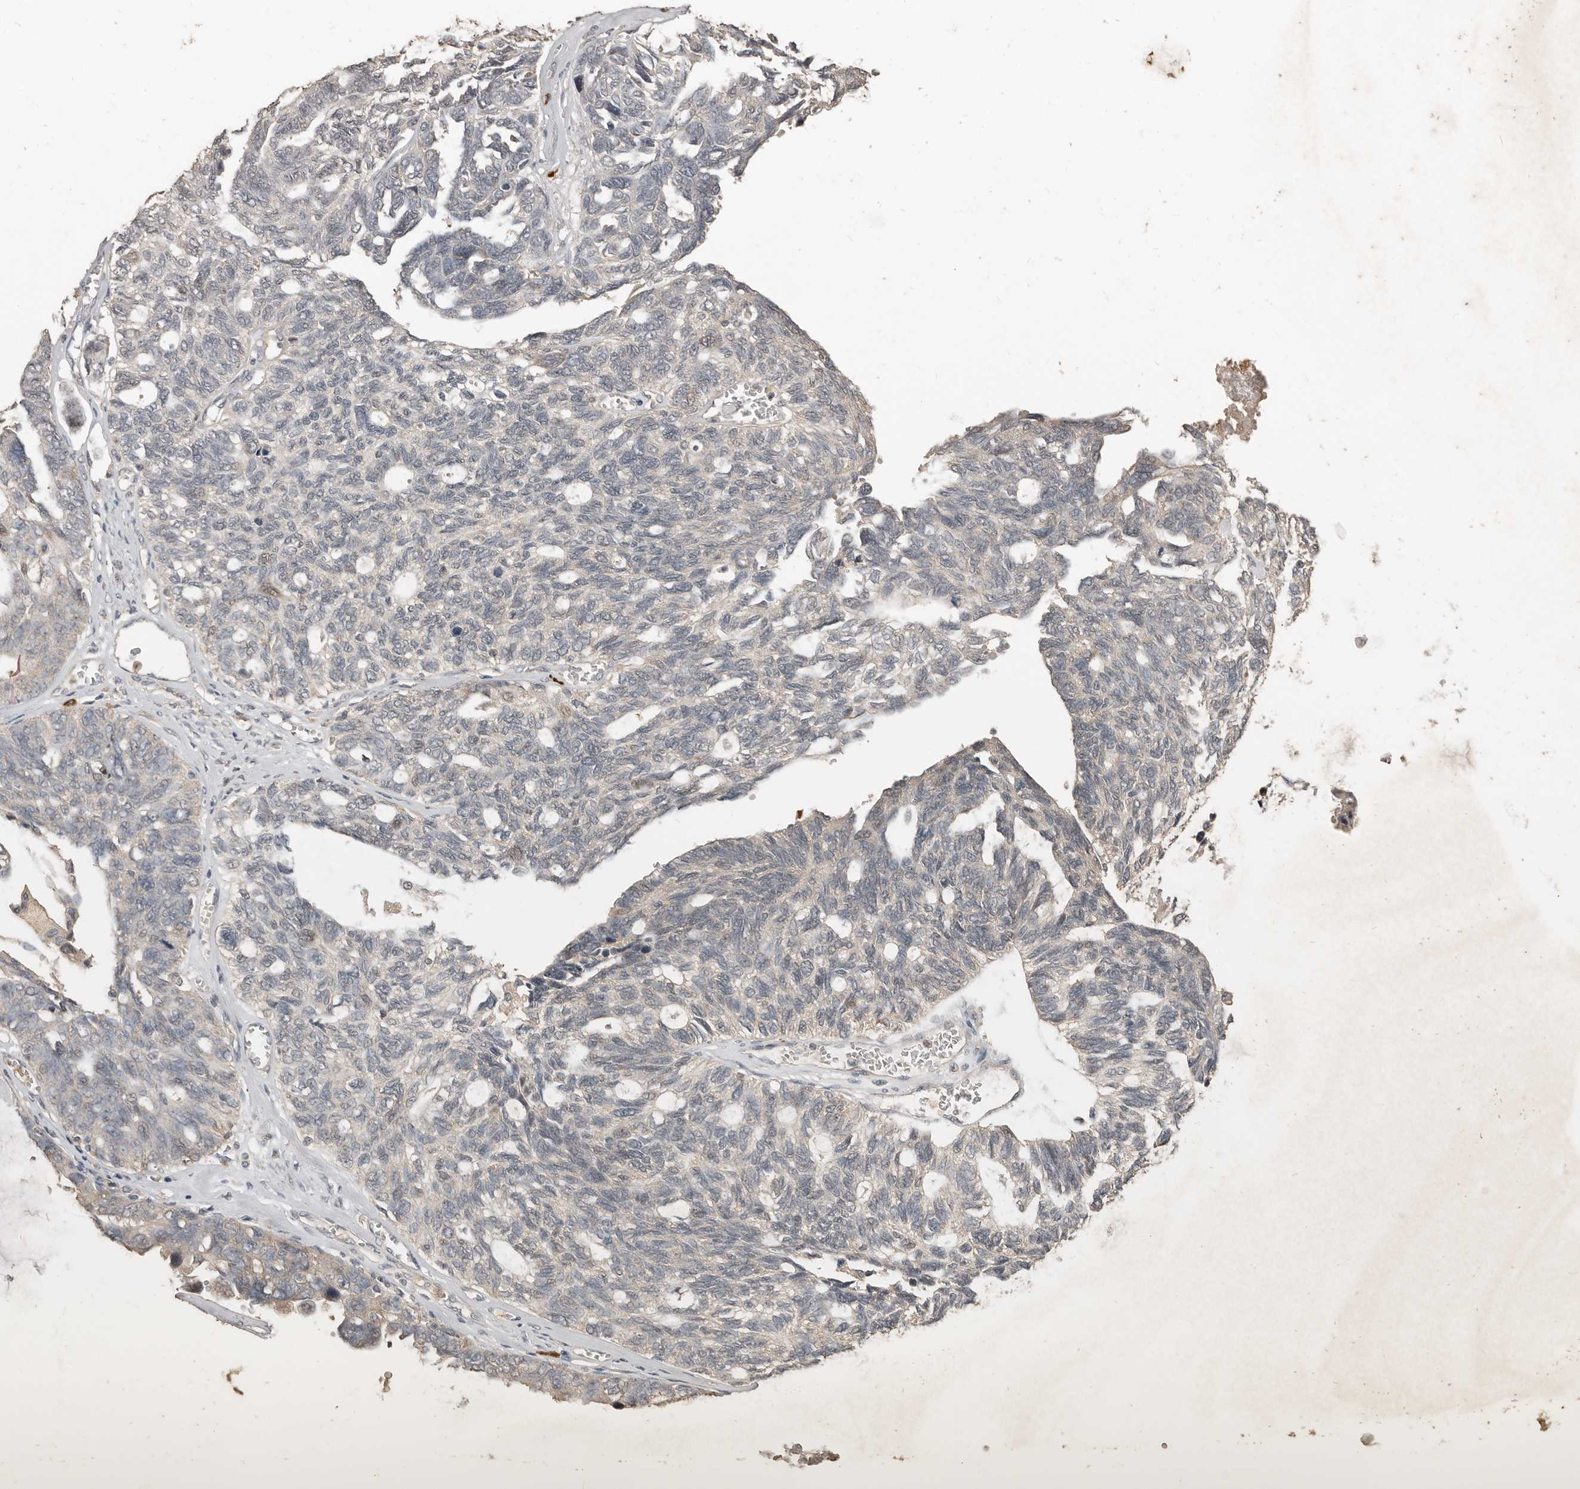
{"staining": {"intensity": "negative", "quantity": "none", "location": "none"}, "tissue": "ovarian cancer", "cell_type": "Tumor cells", "image_type": "cancer", "snomed": [{"axis": "morphology", "description": "Cystadenocarcinoma, serous, NOS"}, {"axis": "topography", "description": "Ovary"}], "caption": "Image shows no significant protein expression in tumor cells of ovarian cancer.", "gene": "BAMBI", "patient": {"sex": "female", "age": 79}}